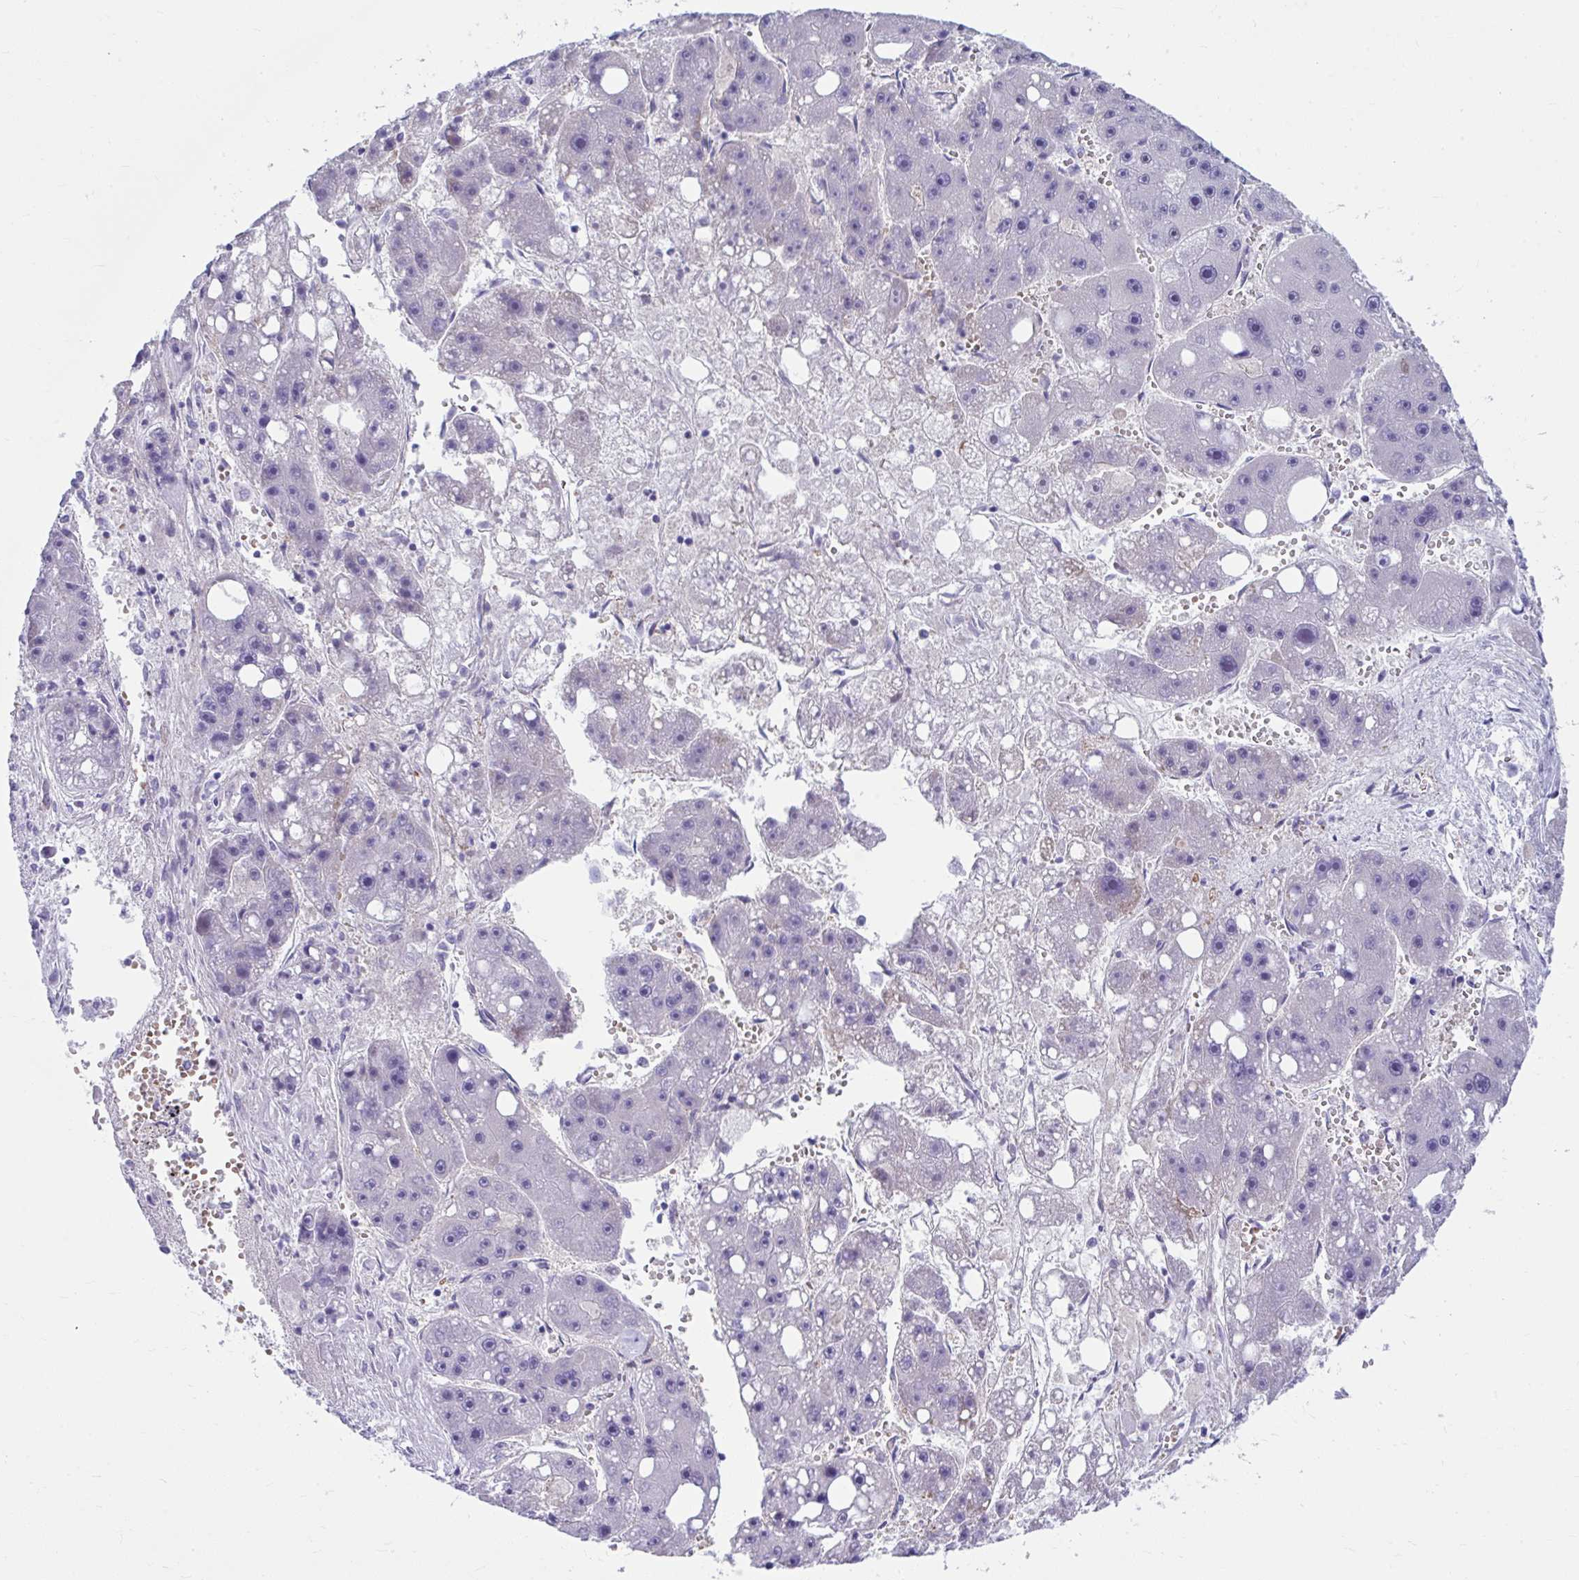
{"staining": {"intensity": "moderate", "quantity": "<25%", "location": "nuclear"}, "tissue": "liver cancer", "cell_type": "Tumor cells", "image_type": "cancer", "snomed": [{"axis": "morphology", "description": "Carcinoma, Hepatocellular, NOS"}, {"axis": "topography", "description": "Liver"}], "caption": "The immunohistochemical stain highlights moderate nuclear expression in tumor cells of liver cancer (hepatocellular carcinoma) tissue.", "gene": "ISL1", "patient": {"sex": "female", "age": 61}}